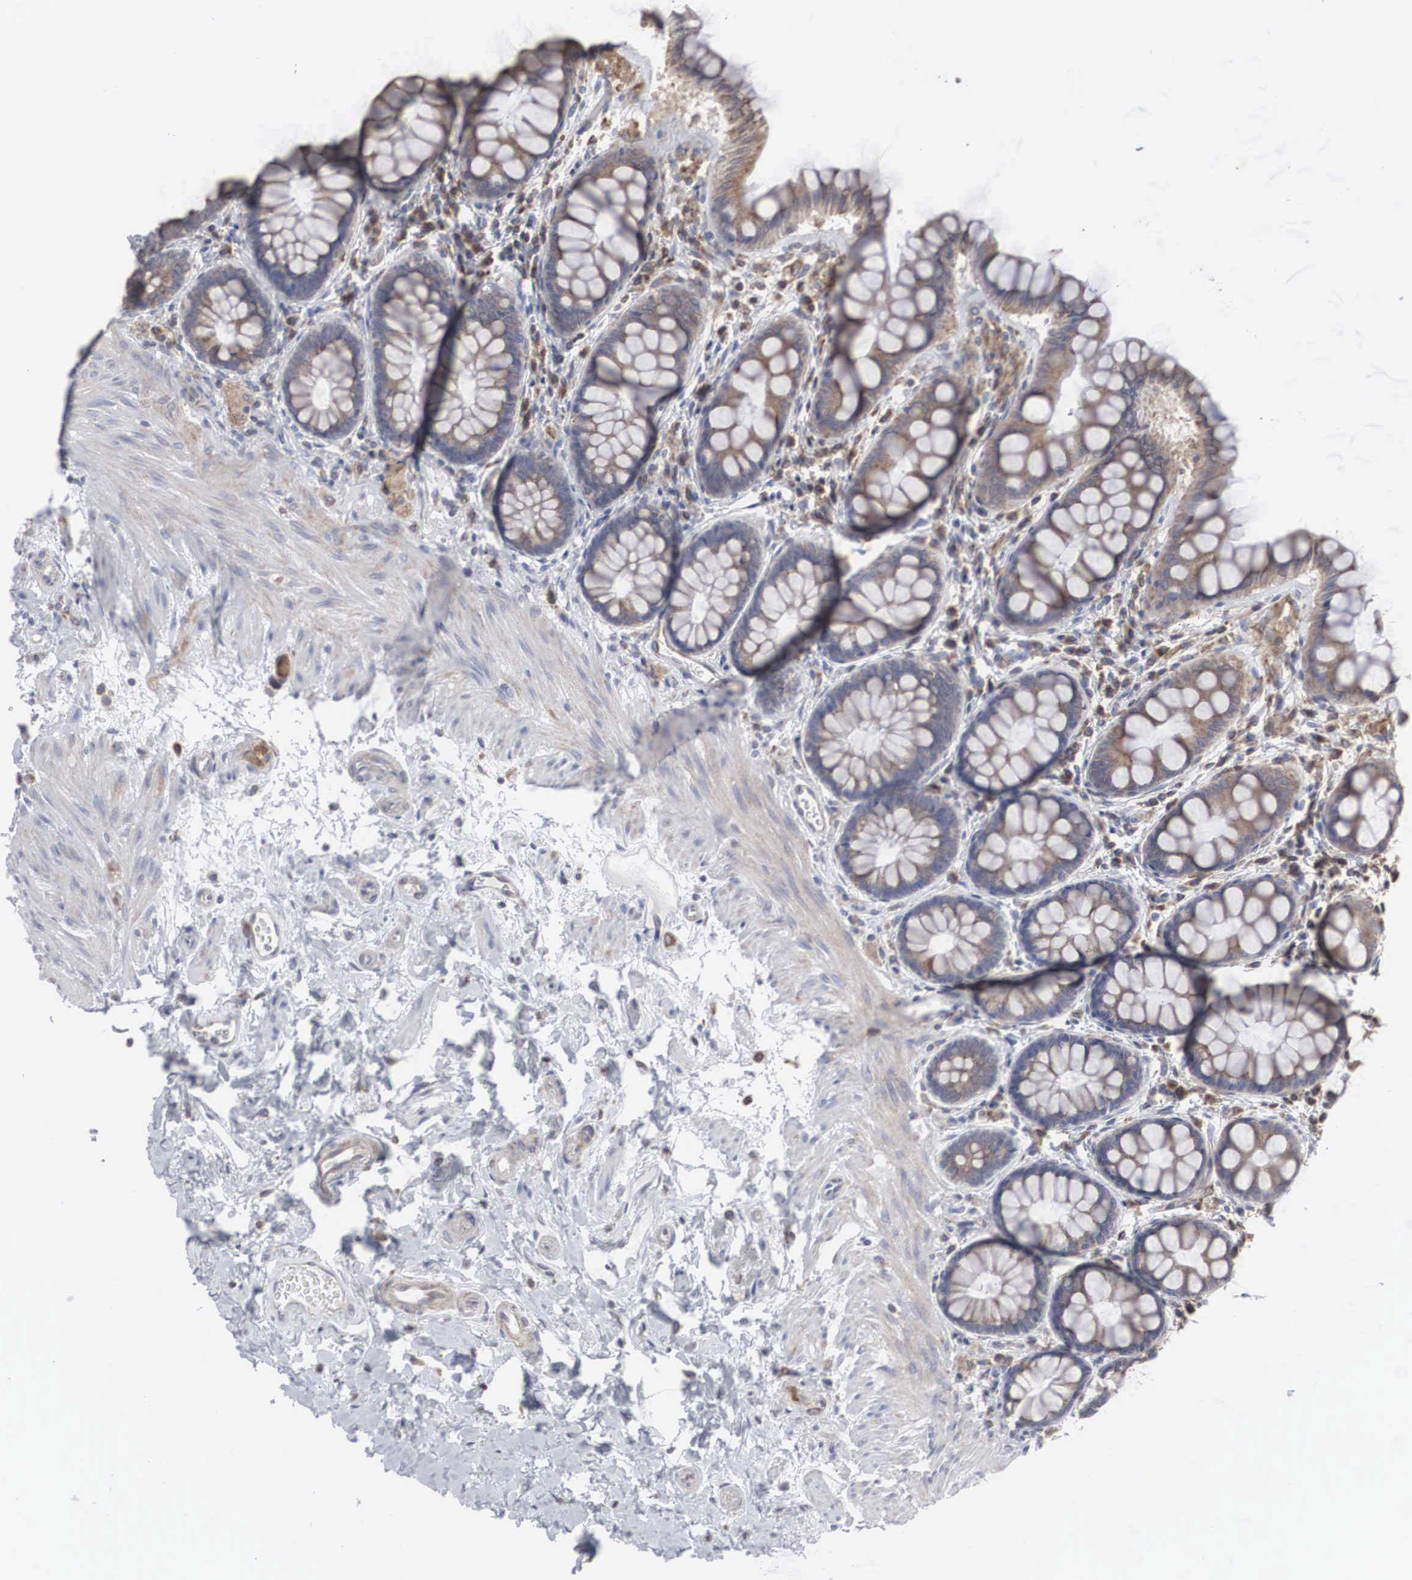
{"staining": {"intensity": "weak", "quantity": "25%-75%", "location": "cytoplasmic/membranous"}, "tissue": "rectum", "cell_type": "Glandular cells", "image_type": "normal", "snomed": [{"axis": "morphology", "description": "Normal tissue, NOS"}, {"axis": "topography", "description": "Rectum"}], "caption": "Immunohistochemistry (IHC) image of benign human rectum stained for a protein (brown), which displays low levels of weak cytoplasmic/membranous expression in about 25%-75% of glandular cells.", "gene": "CTAGE15", "patient": {"sex": "male", "age": 86}}